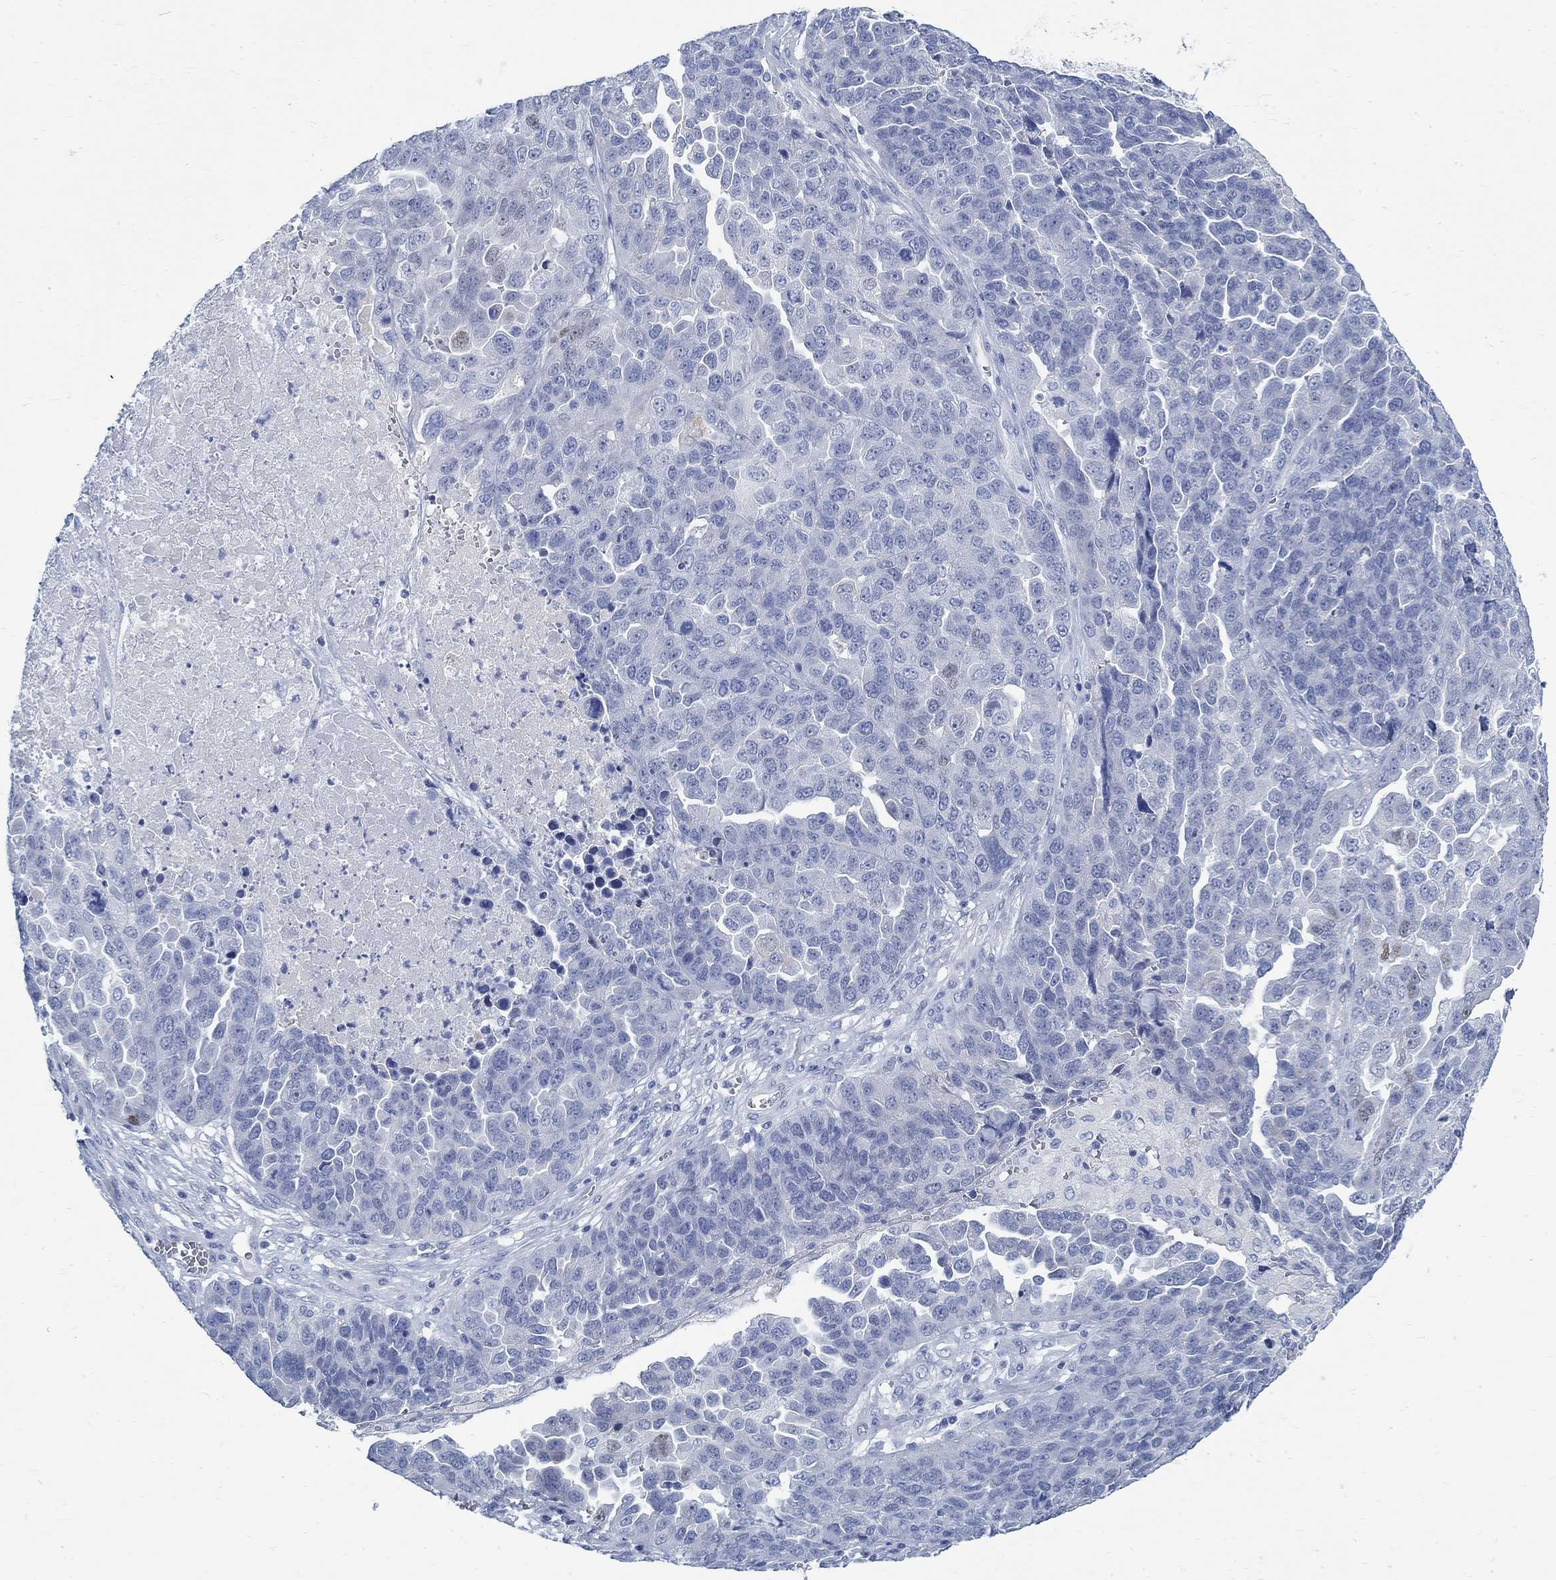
{"staining": {"intensity": "moderate", "quantity": "<25%", "location": "nuclear"}, "tissue": "ovarian cancer", "cell_type": "Tumor cells", "image_type": "cancer", "snomed": [{"axis": "morphology", "description": "Cystadenocarcinoma, serous, NOS"}, {"axis": "topography", "description": "Ovary"}], "caption": "High-power microscopy captured an immunohistochemistry histopathology image of serous cystadenocarcinoma (ovarian), revealing moderate nuclear staining in approximately <25% of tumor cells.", "gene": "RBM20", "patient": {"sex": "female", "age": 87}}